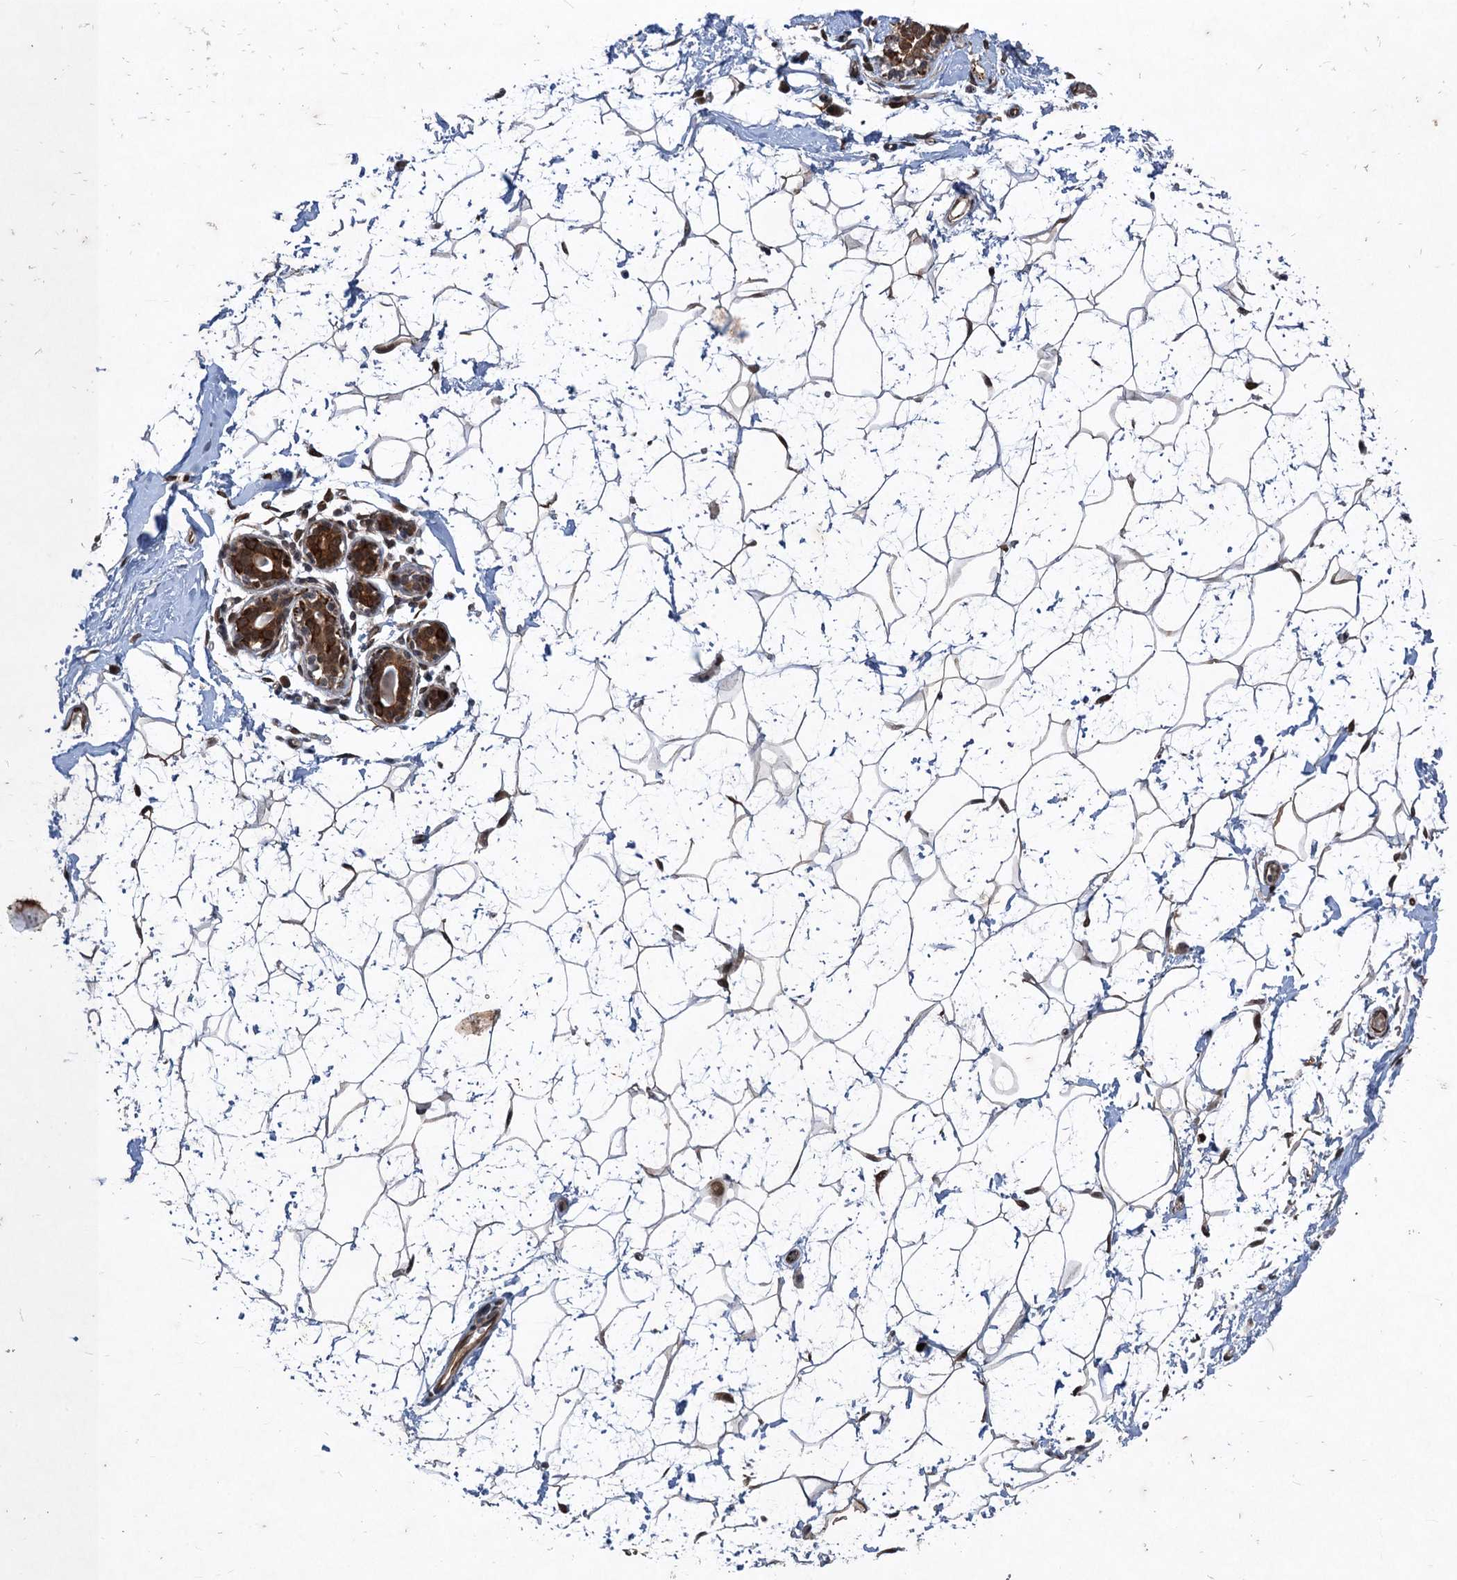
{"staining": {"intensity": "moderate", "quantity": "<25%", "location": "cytoplasmic/membranous"}, "tissue": "breast", "cell_type": "Adipocytes", "image_type": "normal", "snomed": [{"axis": "morphology", "description": "Normal tissue, NOS"}, {"axis": "morphology", "description": "Adenoma, NOS"}, {"axis": "topography", "description": "Breast"}], "caption": "IHC (DAB (3,3'-diaminobenzidine)) staining of unremarkable breast demonstrates moderate cytoplasmic/membranous protein staining in about <25% of adipocytes.", "gene": "TTC31", "patient": {"sex": "female", "age": 23}}